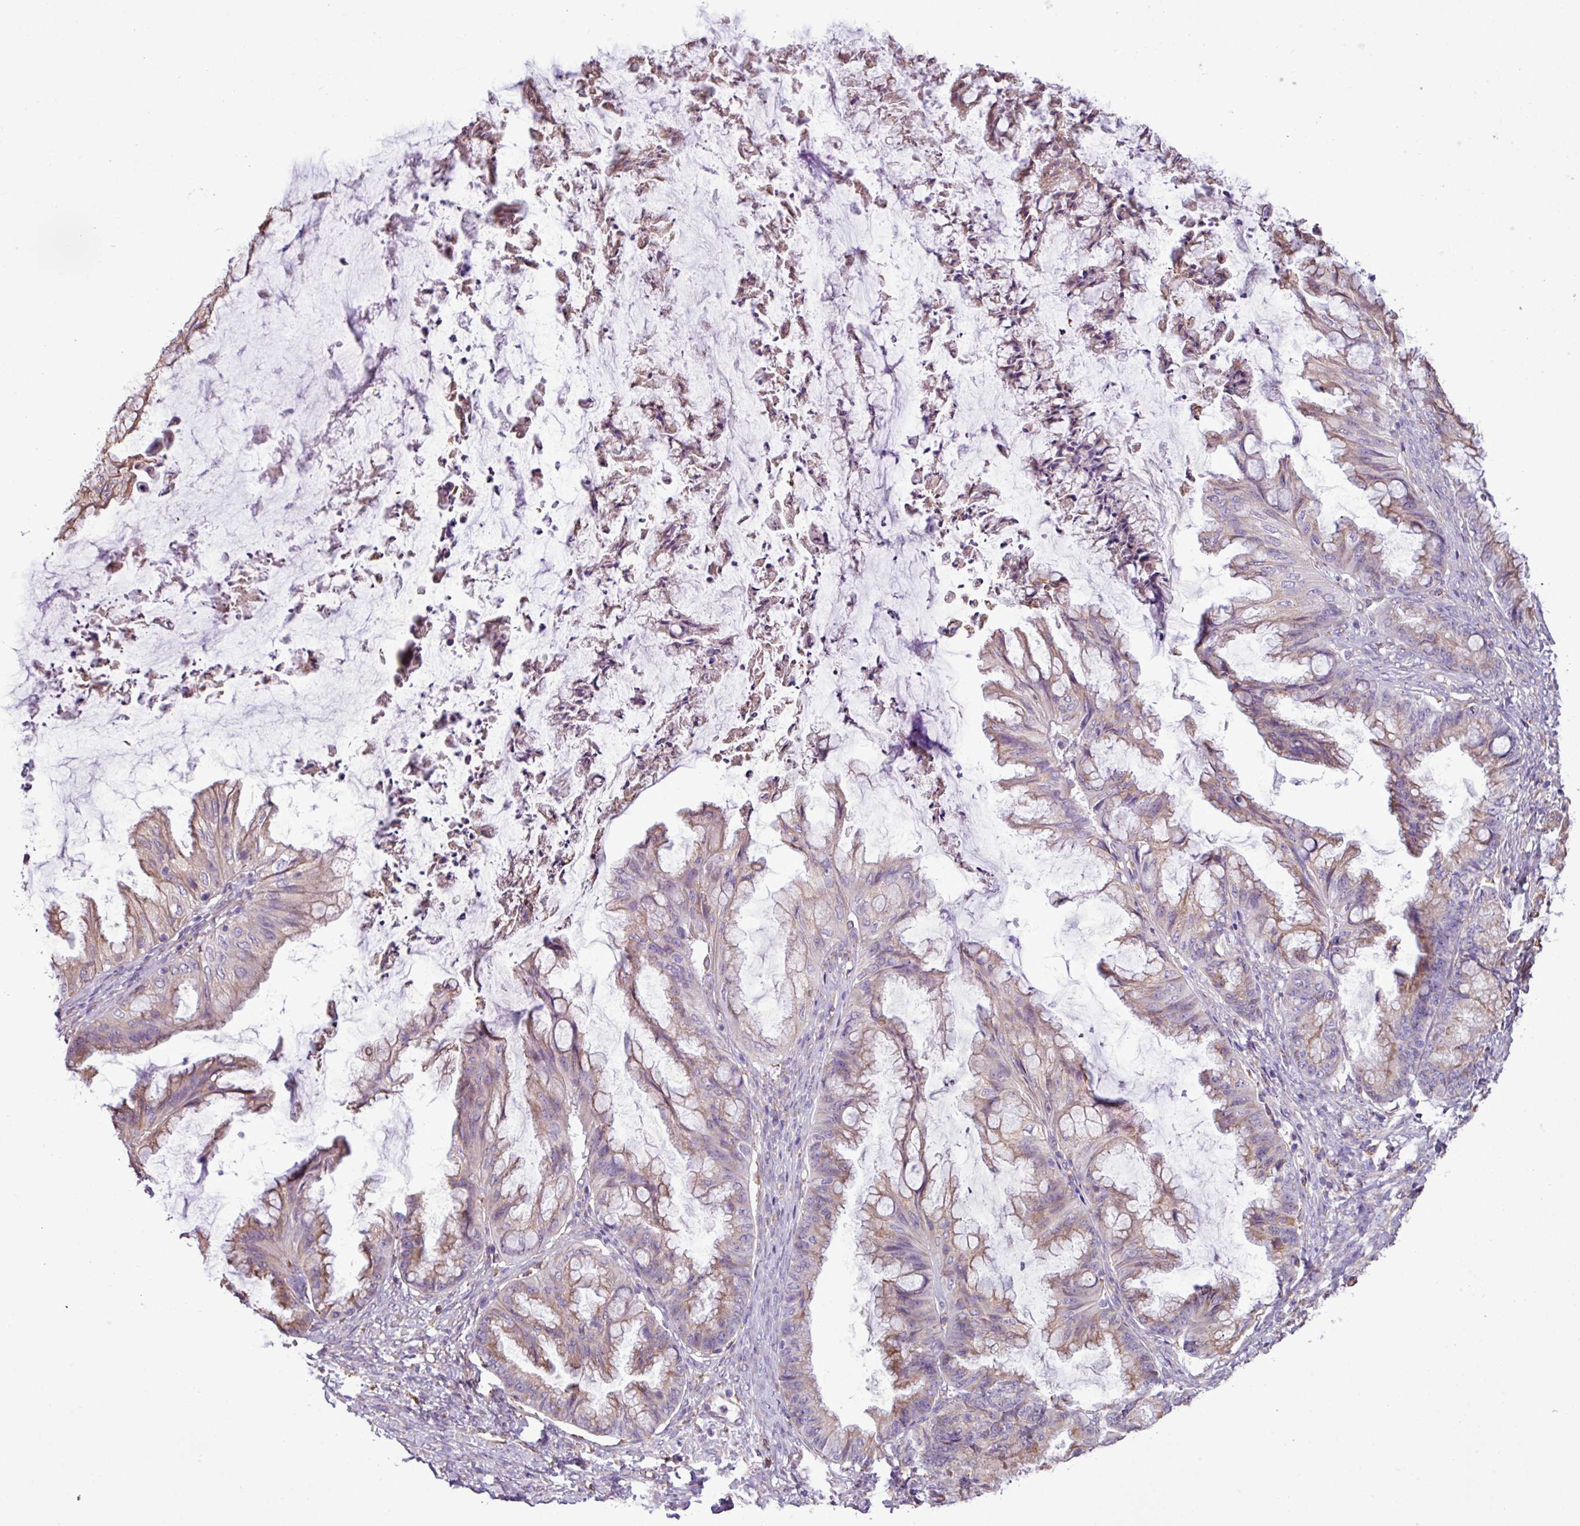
{"staining": {"intensity": "weak", "quantity": "25%-75%", "location": "cytoplasmic/membranous"}, "tissue": "ovarian cancer", "cell_type": "Tumor cells", "image_type": "cancer", "snomed": [{"axis": "morphology", "description": "Cystadenocarcinoma, mucinous, NOS"}, {"axis": "topography", "description": "Ovary"}], "caption": "Ovarian cancer (mucinous cystadenocarcinoma) tissue shows weak cytoplasmic/membranous positivity in about 25%-75% of tumor cells", "gene": "ZSCAN5A", "patient": {"sex": "female", "age": 35}}